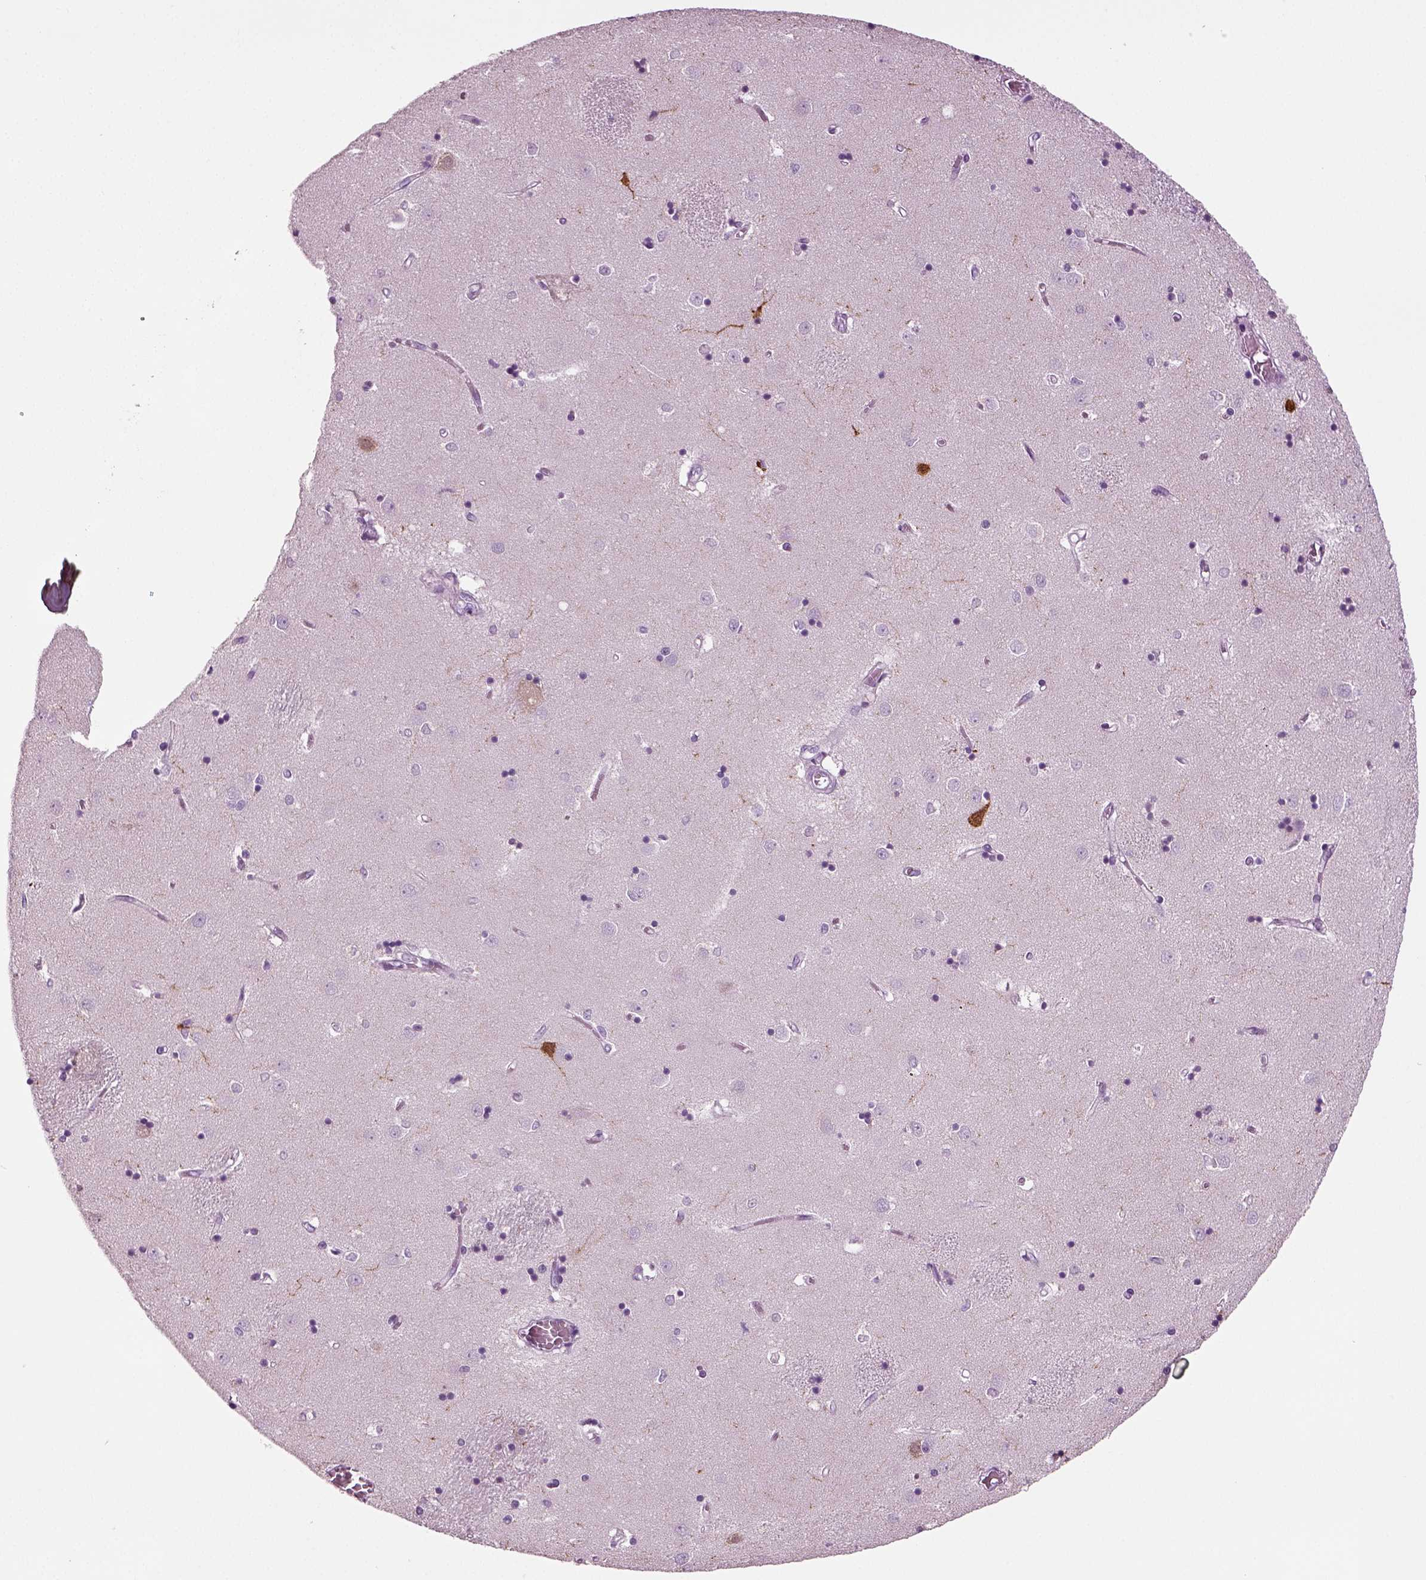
{"staining": {"intensity": "negative", "quantity": "none", "location": "none"}, "tissue": "caudate", "cell_type": "Glial cells", "image_type": "normal", "snomed": [{"axis": "morphology", "description": "Normal tissue, NOS"}, {"axis": "topography", "description": "Lateral ventricle wall"}], "caption": "A high-resolution photomicrograph shows IHC staining of unremarkable caudate, which exhibits no significant expression in glial cells. Brightfield microscopy of IHC stained with DAB (brown) and hematoxylin (blue), captured at high magnification.", "gene": "CRABP1", "patient": {"sex": "male", "age": 54}}